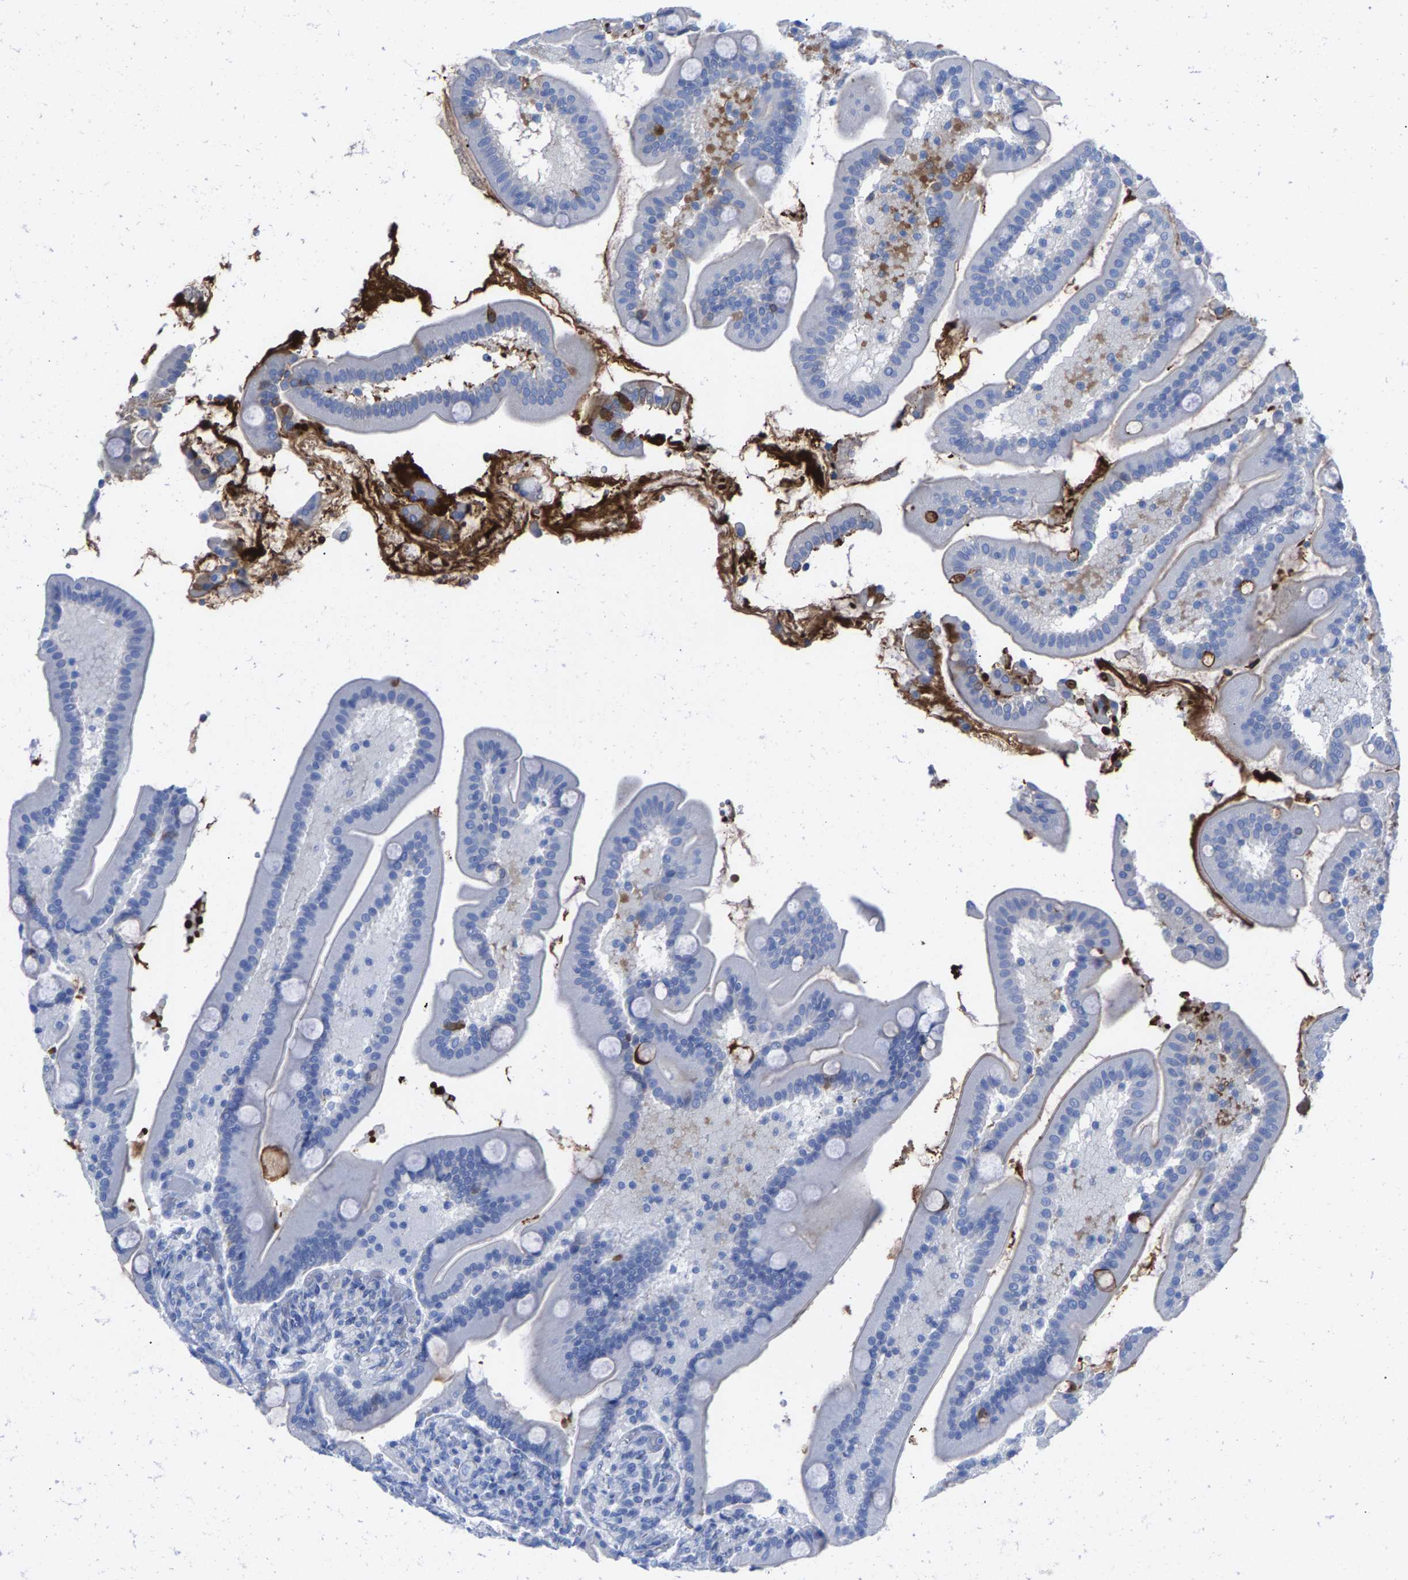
{"staining": {"intensity": "negative", "quantity": "none", "location": "none"}, "tissue": "duodenum", "cell_type": "Glandular cells", "image_type": "normal", "snomed": [{"axis": "morphology", "description": "Normal tissue, NOS"}, {"axis": "topography", "description": "Duodenum"}], "caption": "This is a histopathology image of immunohistochemistry staining of benign duodenum, which shows no positivity in glandular cells.", "gene": "CPA1", "patient": {"sex": "male", "age": 54}}